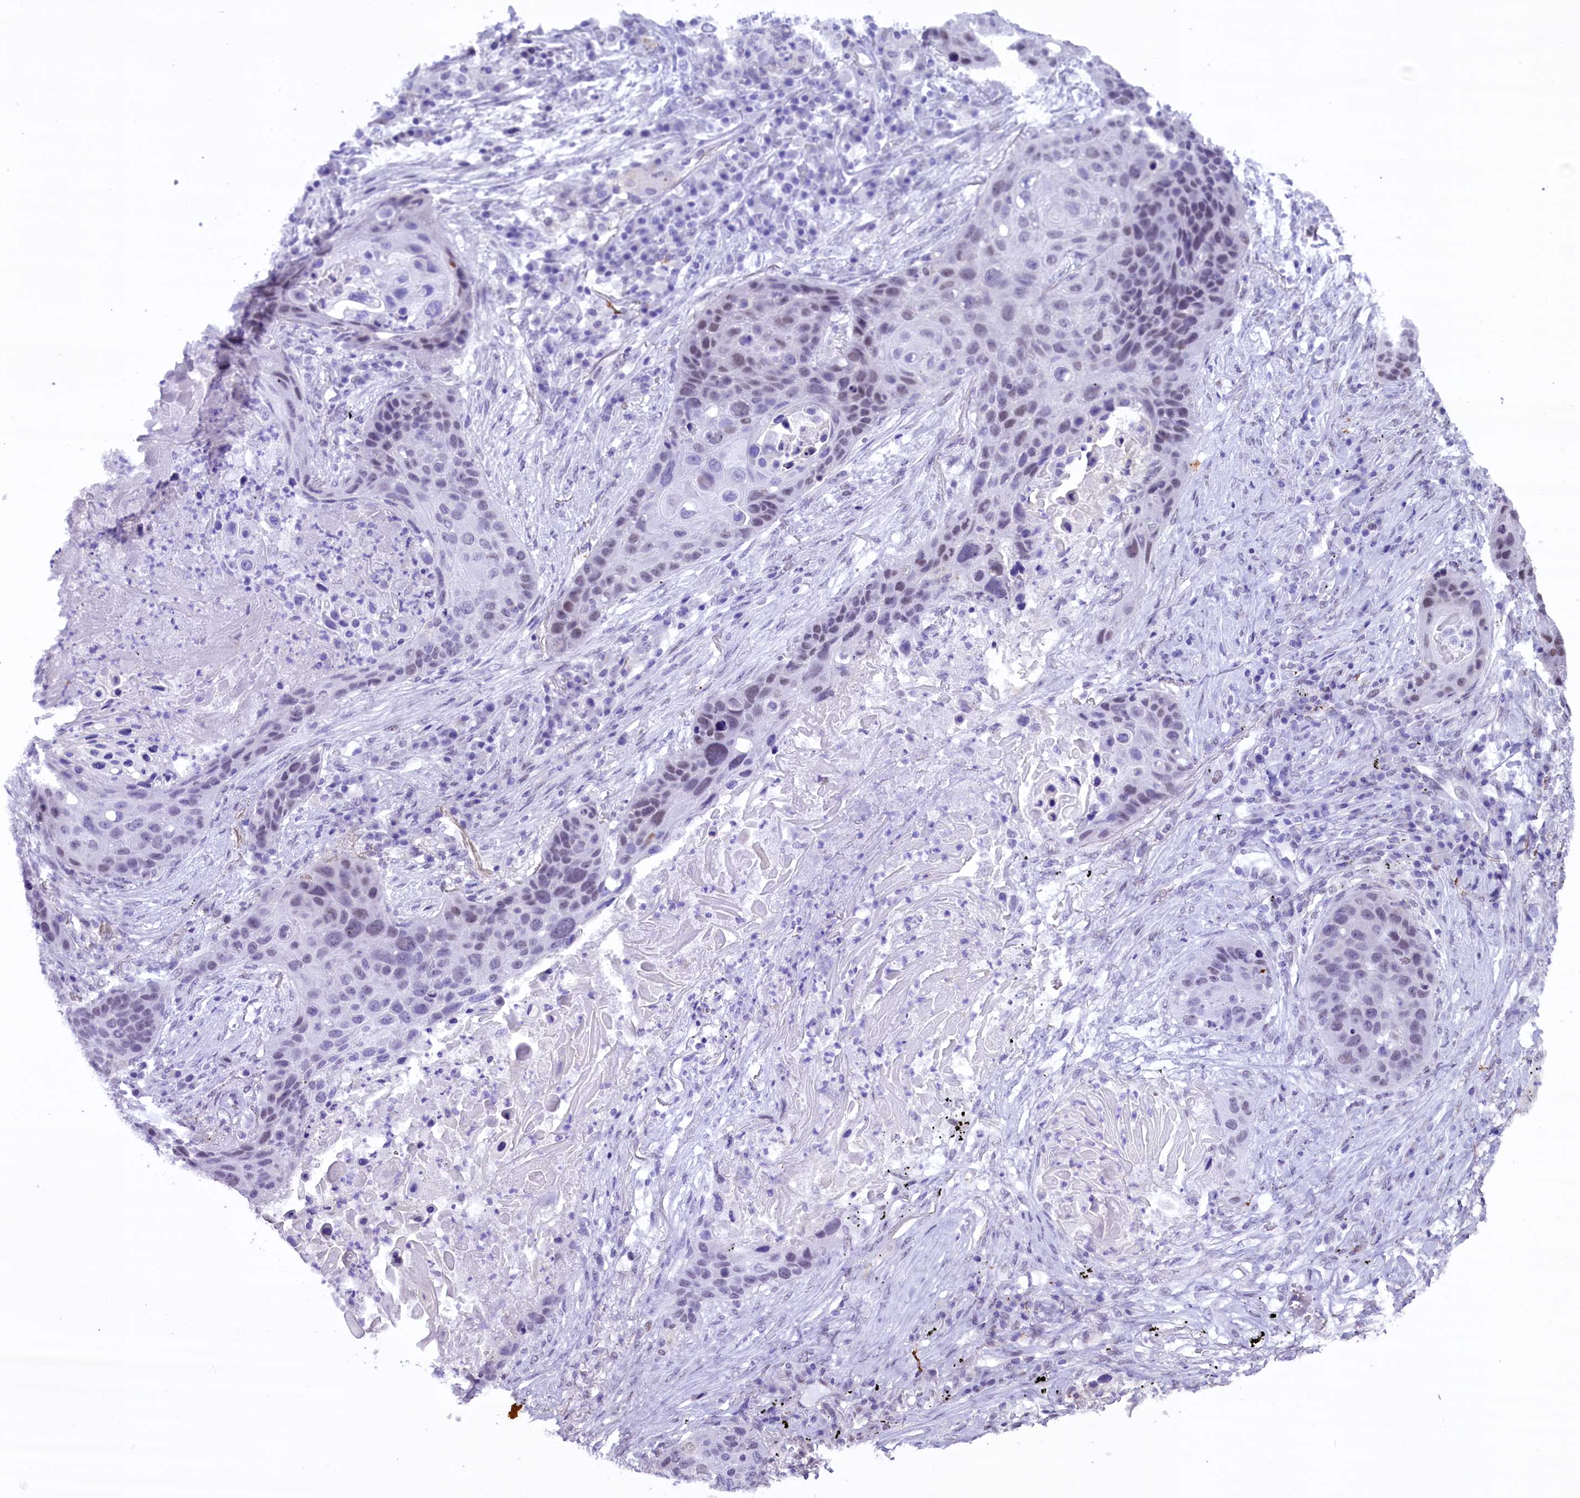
{"staining": {"intensity": "negative", "quantity": "none", "location": "none"}, "tissue": "lung cancer", "cell_type": "Tumor cells", "image_type": "cancer", "snomed": [{"axis": "morphology", "description": "Squamous cell carcinoma, NOS"}, {"axis": "topography", "description": "Lung"}], "caption": "This is a histopathology image of IHC staining of lung squamous cell carcinoma, which shows no expression in tumor cells.", "gene": "RPS6KB1", "patient": {"sex": "female", "age": 63}}